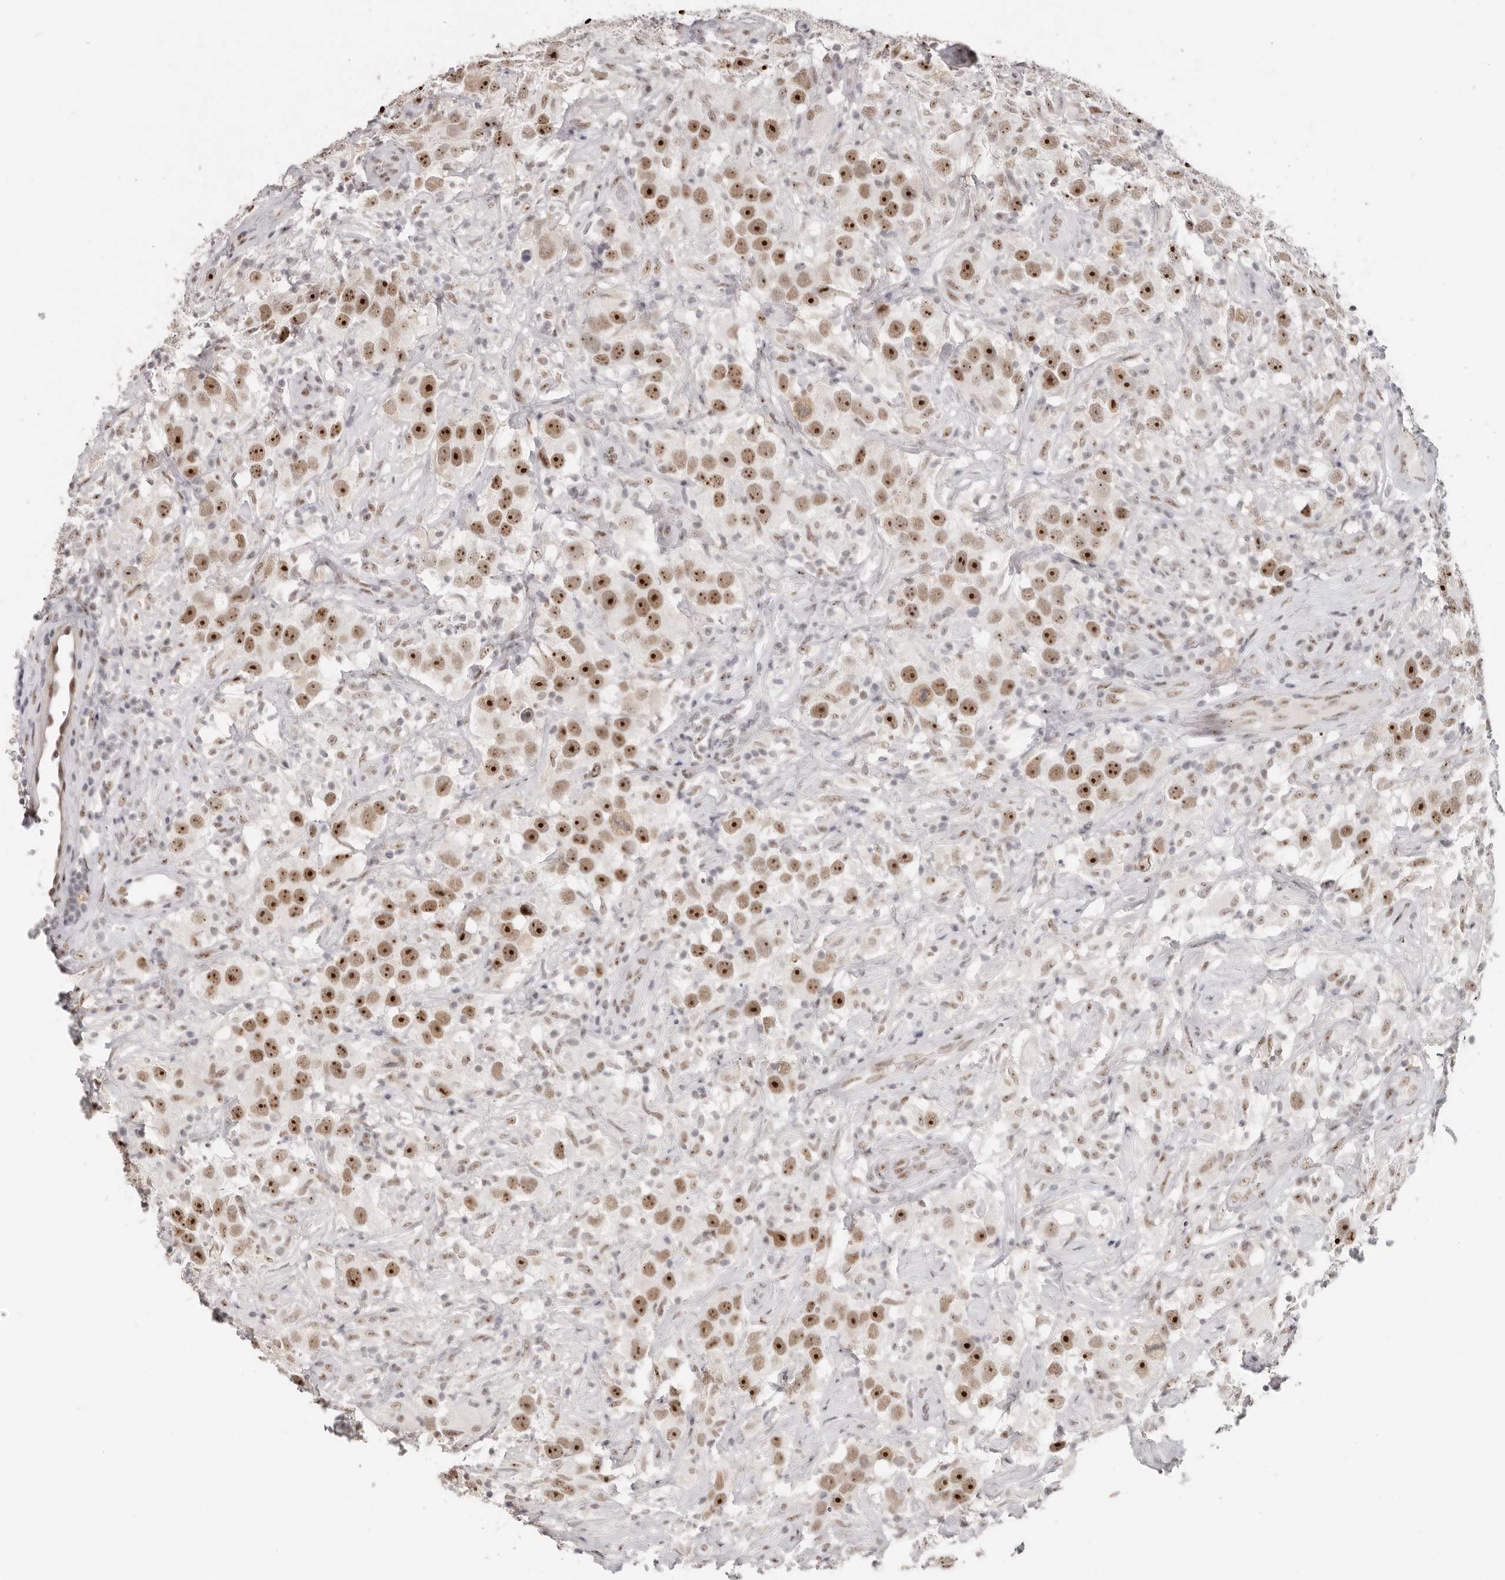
{"staining": {"intensity": "strong", "quantity": ">75%", "location": "nuclear"}, "tissue": "testis cancer", "cell_type": "Tumor cells", "image_type": "cancer", "snomed": [{"axis": "morphology", "description": "Seminoma, NOS"}, {"axis": "topography", "description": "Testis"}], "caption": "High-power microscopy captured an immunohistochemistry (IHC) photomicrograph of seminoma (testis), revealing strong nuclear positivity in approximately >75% of tumor cells.", "gene": "LARP7", "patient": {"sex": "male", "age": 49}}